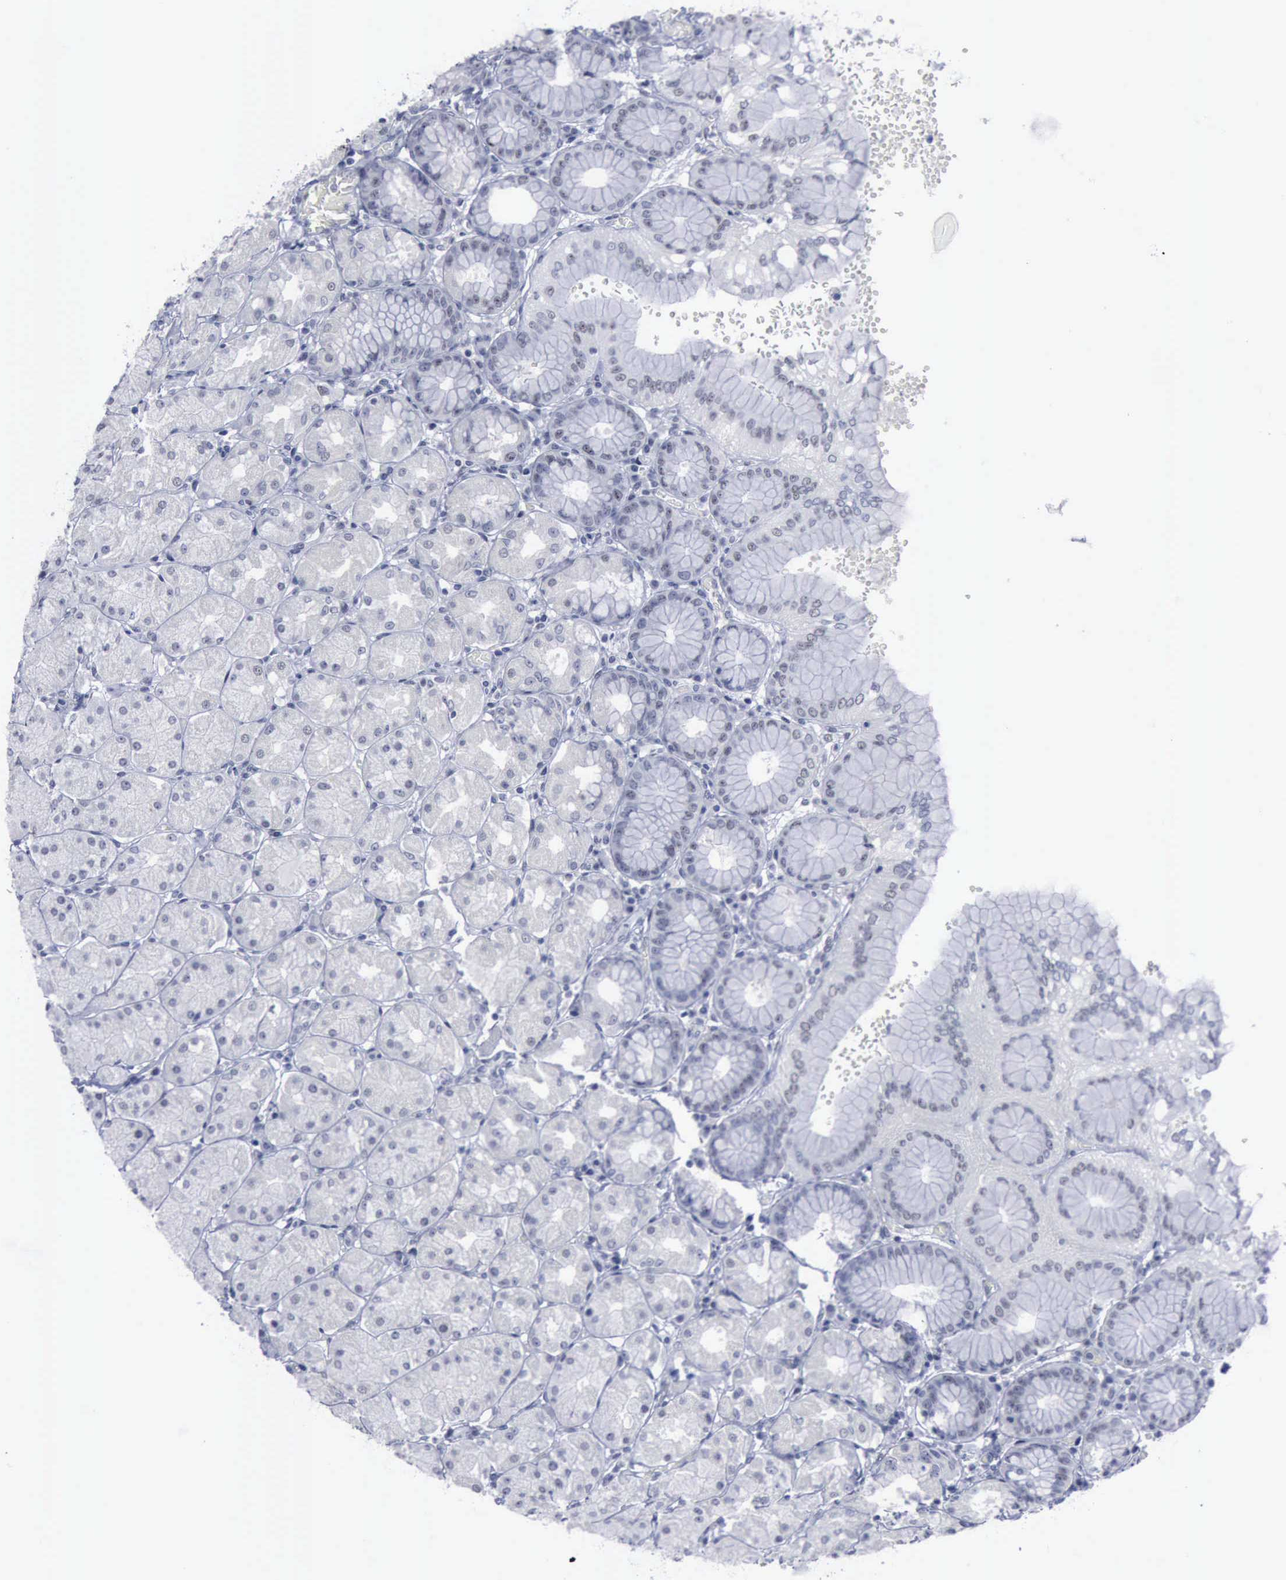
{"staining": {"intensity": "negative", "quantity": "none", "location": "none"}, "tissue": "stomach", "cell_type": "Glandular cells", "image_type": "normal", "snomed": [{"axis": "morphology", "description": "Normal tissue, NOS"}, {"axis": "topography", "description": "Stomach, upper"}, {"axis": "topography", "description": "Stomach"}], "caption": "This is a micrograph of immunohistochemistry staining of unremarkable stomach, which shows no positivity in glandular cells. (DAB (3,3'-diaminobenzidine) IHC, high magnification).", "gene": "BRD1", "patient": {"sex": "male", "age": 76}}